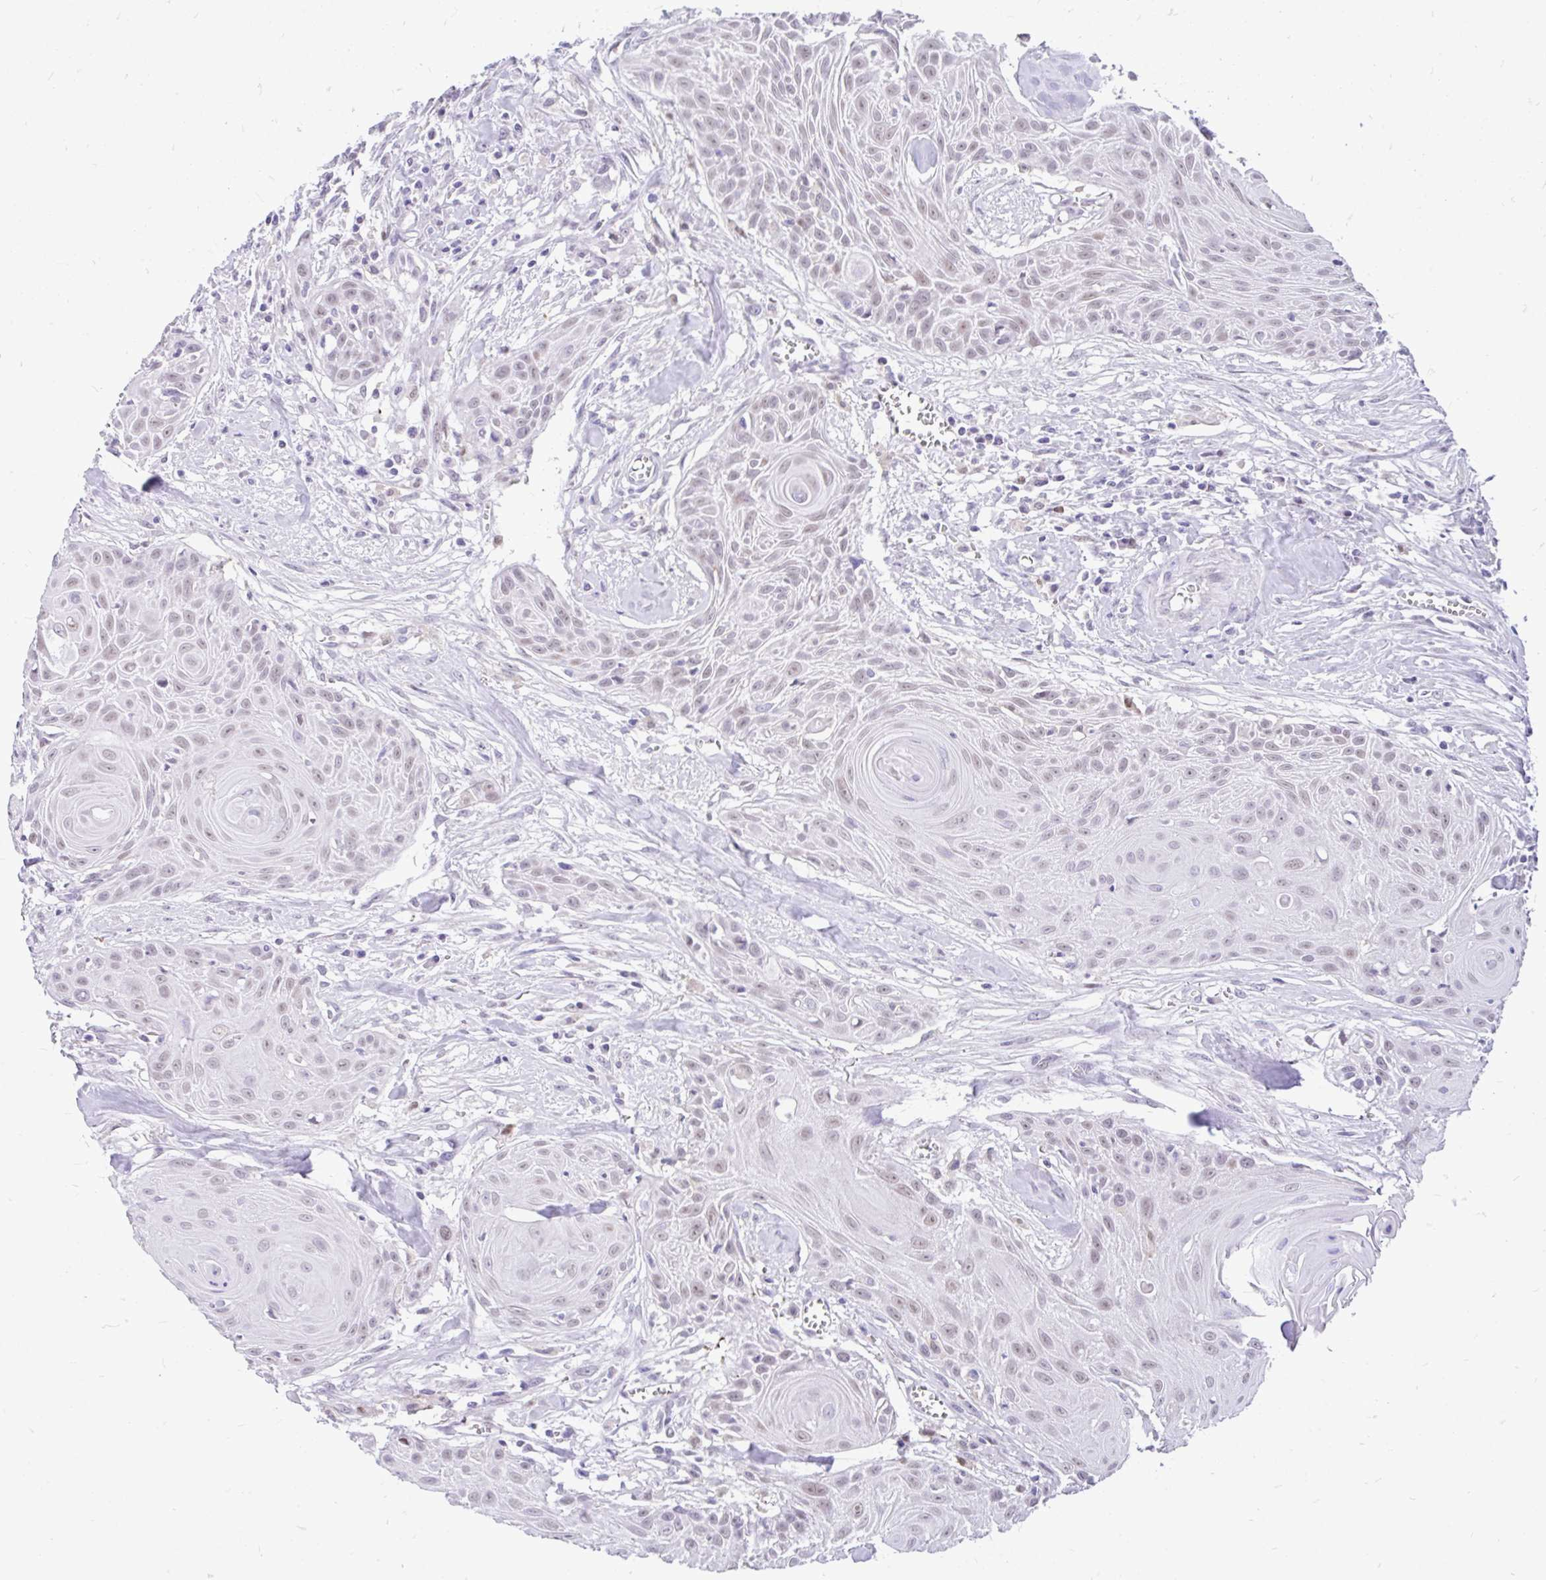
{"staining": {"intensity": "weak", "quantity": ">75%", "location": "nuclear"}, "tissue": "head and neck cancer", "cell_type": "Tumor cells", "image_type": "cancer", "snomed": [{"axis": "morphology", "description": "Squamous cell carcinoma, NOS"}, {"axis": "topography", "description": "Lymph node"}, {"axis": "topography", "description": "Salivary gland"}, {"axis": "topography", "description": "Head-Neck"}], "caption": "Immunohistochemistry image of neoplastic tissue: squamous cell carcinoma (head and neck) stained using immunohistochemistry demonstrates low levels of weak protein expression localized specifically in the nuclear of tumor cells, appearing as a nuclear brown color.", "gene": "GLB1L2", "patient": {"sex": "female", "age": 74}}